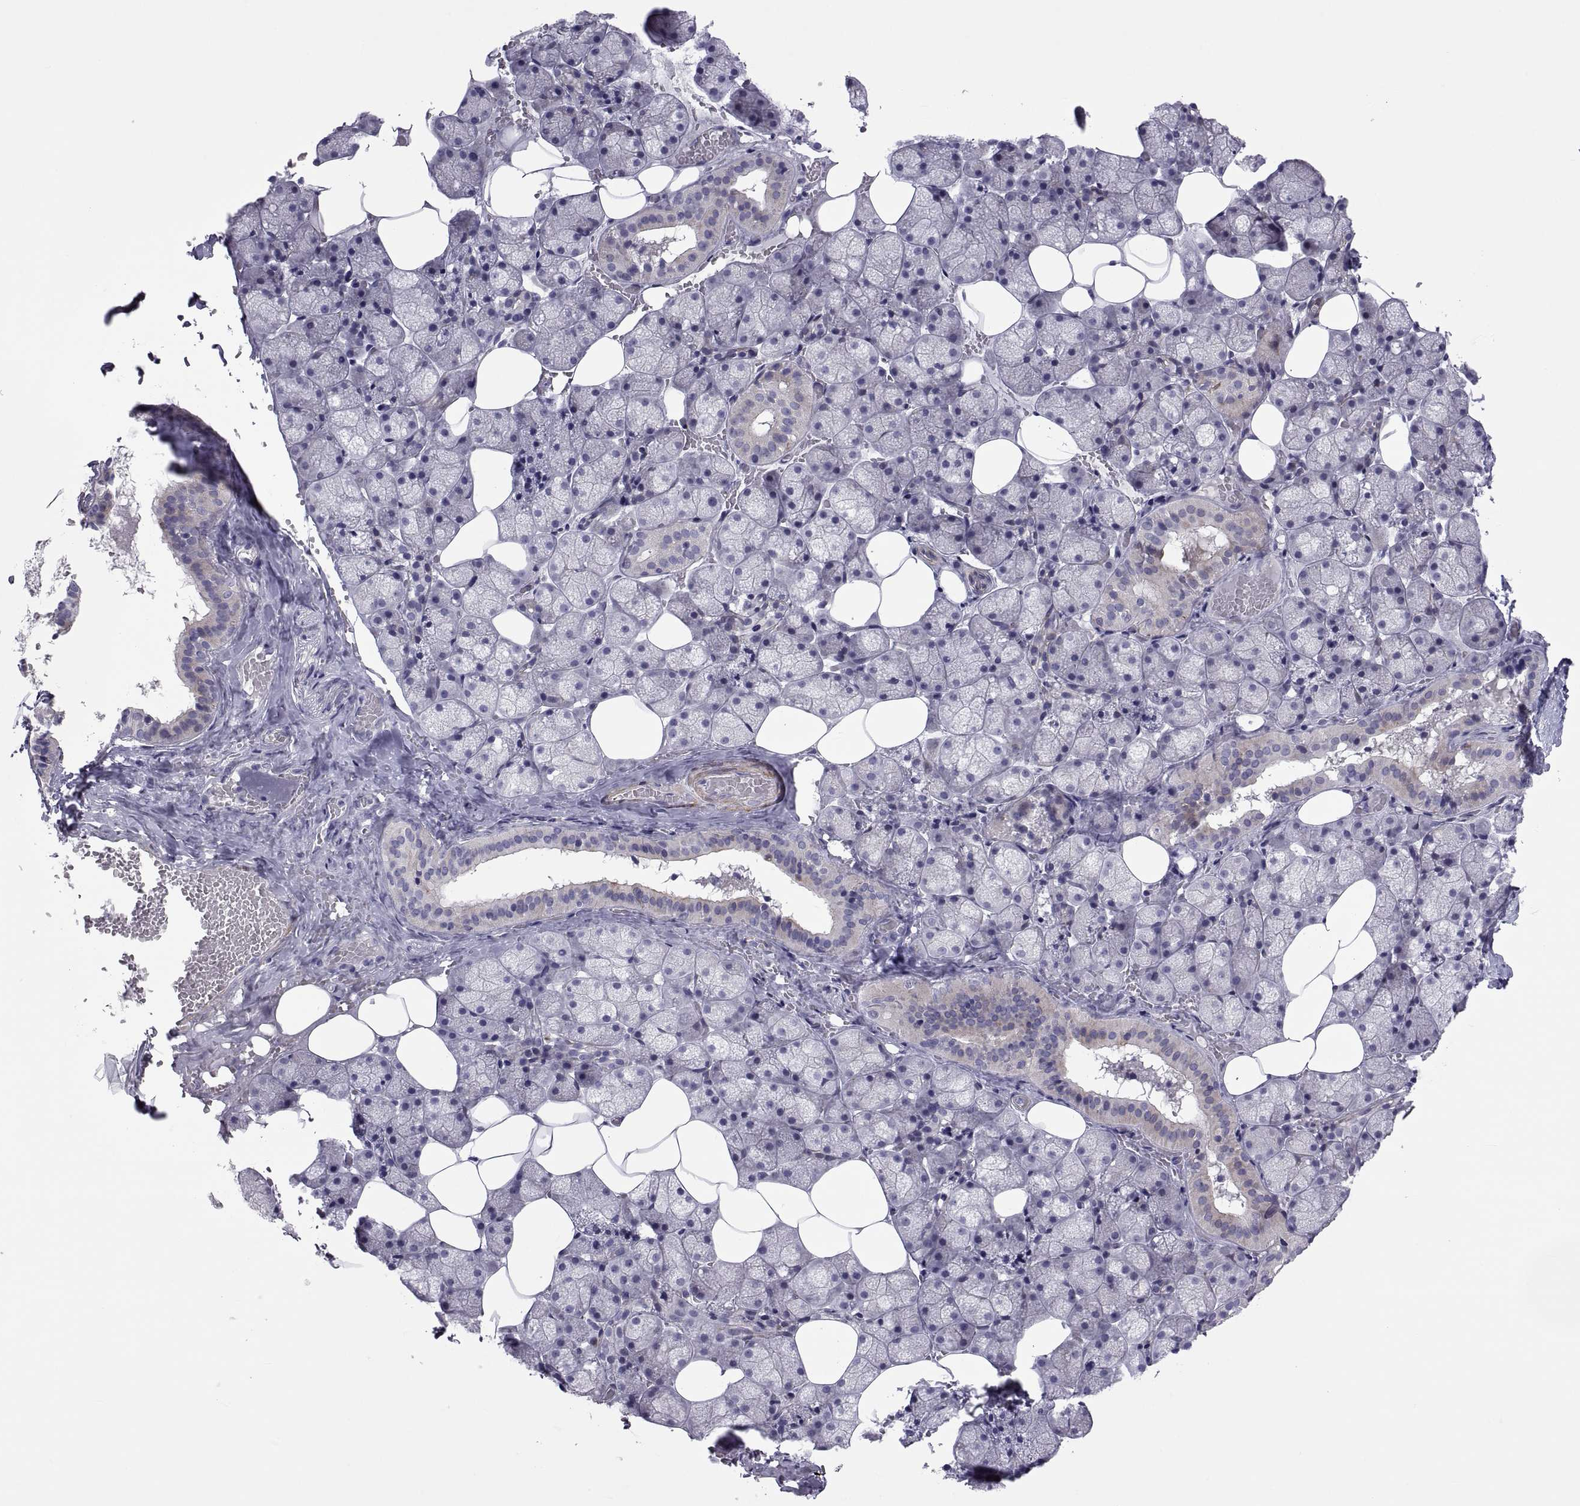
{"staining": {"intensity": "negative", "quantity": "none", "location": "none"}, "tissue": "salivary gland", "cell_type": "Glandular cells", "image_type": "normal", "snomed": [{"axis": "morphology", "description": "Normal tissue, NOS"}, {"axis": "topography", "description": "Salivary gland"}], "caption": "Immunohistochemistry photomicrograph of unremarkable human salivary gland stained for a protein (brown), which exhibits no staining in glandular cells. Nuclei are stained in blue.", "gene": "TMEM158", "patient": {"sex": "male", "age": 38}}